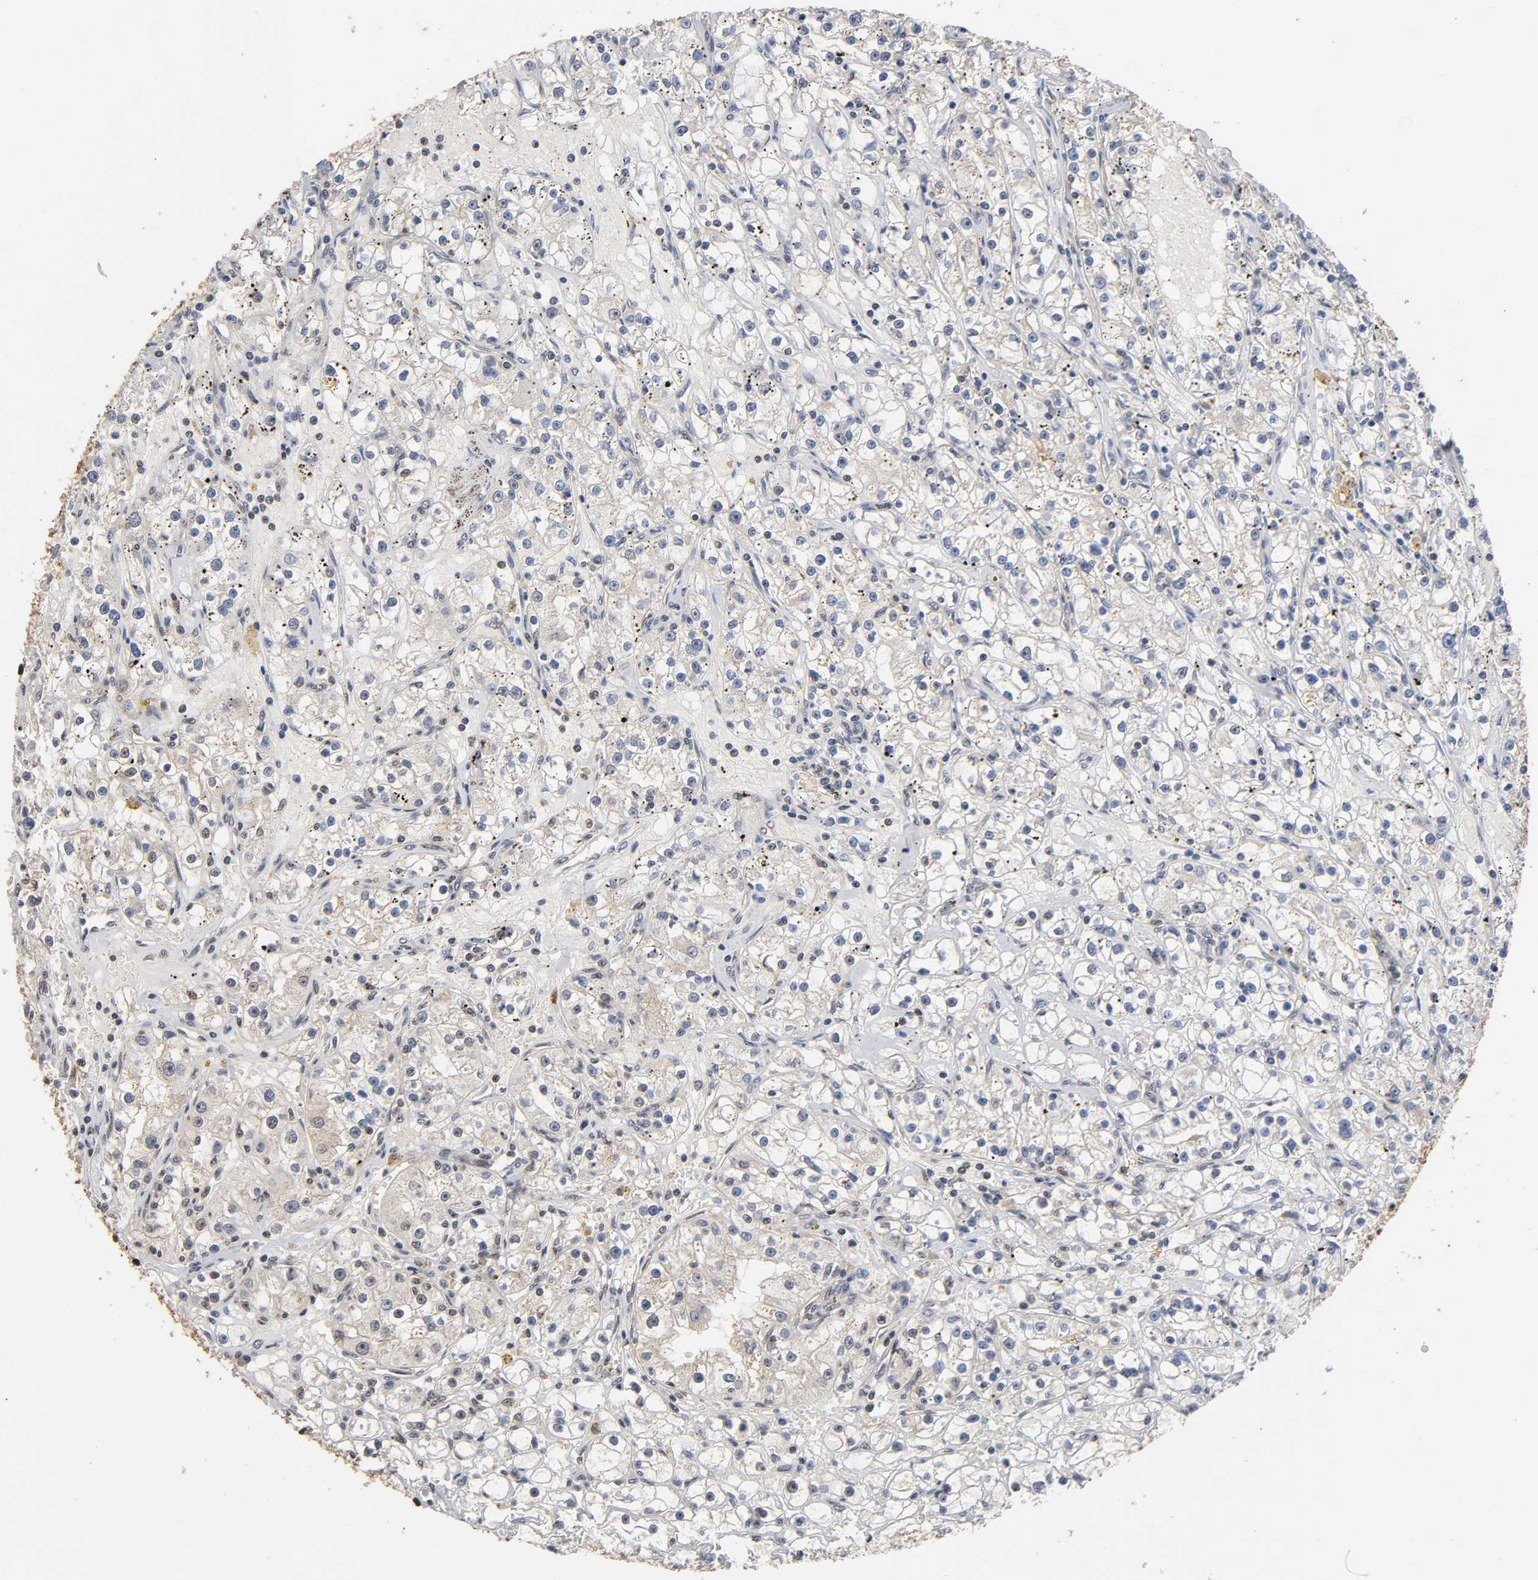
{"staining": {"intensity": "weak", "quantity": "25%-75%", "location": "cytoplasmic/membranous"}, "tissue": "renal cancer", "cell_type": "Tumor cells", "image_type": "cancer", "snomed": [{"axis": "morphology", "description": "Adenocarcinoma, NOS"}, {"axis": "topography", "description": "Kidney"}], "caption": "Human adenocarcinoma (renal) stained for a protein (brown) reveals weak cytoplasmic/membranous positive expression in approximately 25%-75% of tumor cells.", "gene": "ZNF384", "patient": {"sex": "male", "age": 56}}